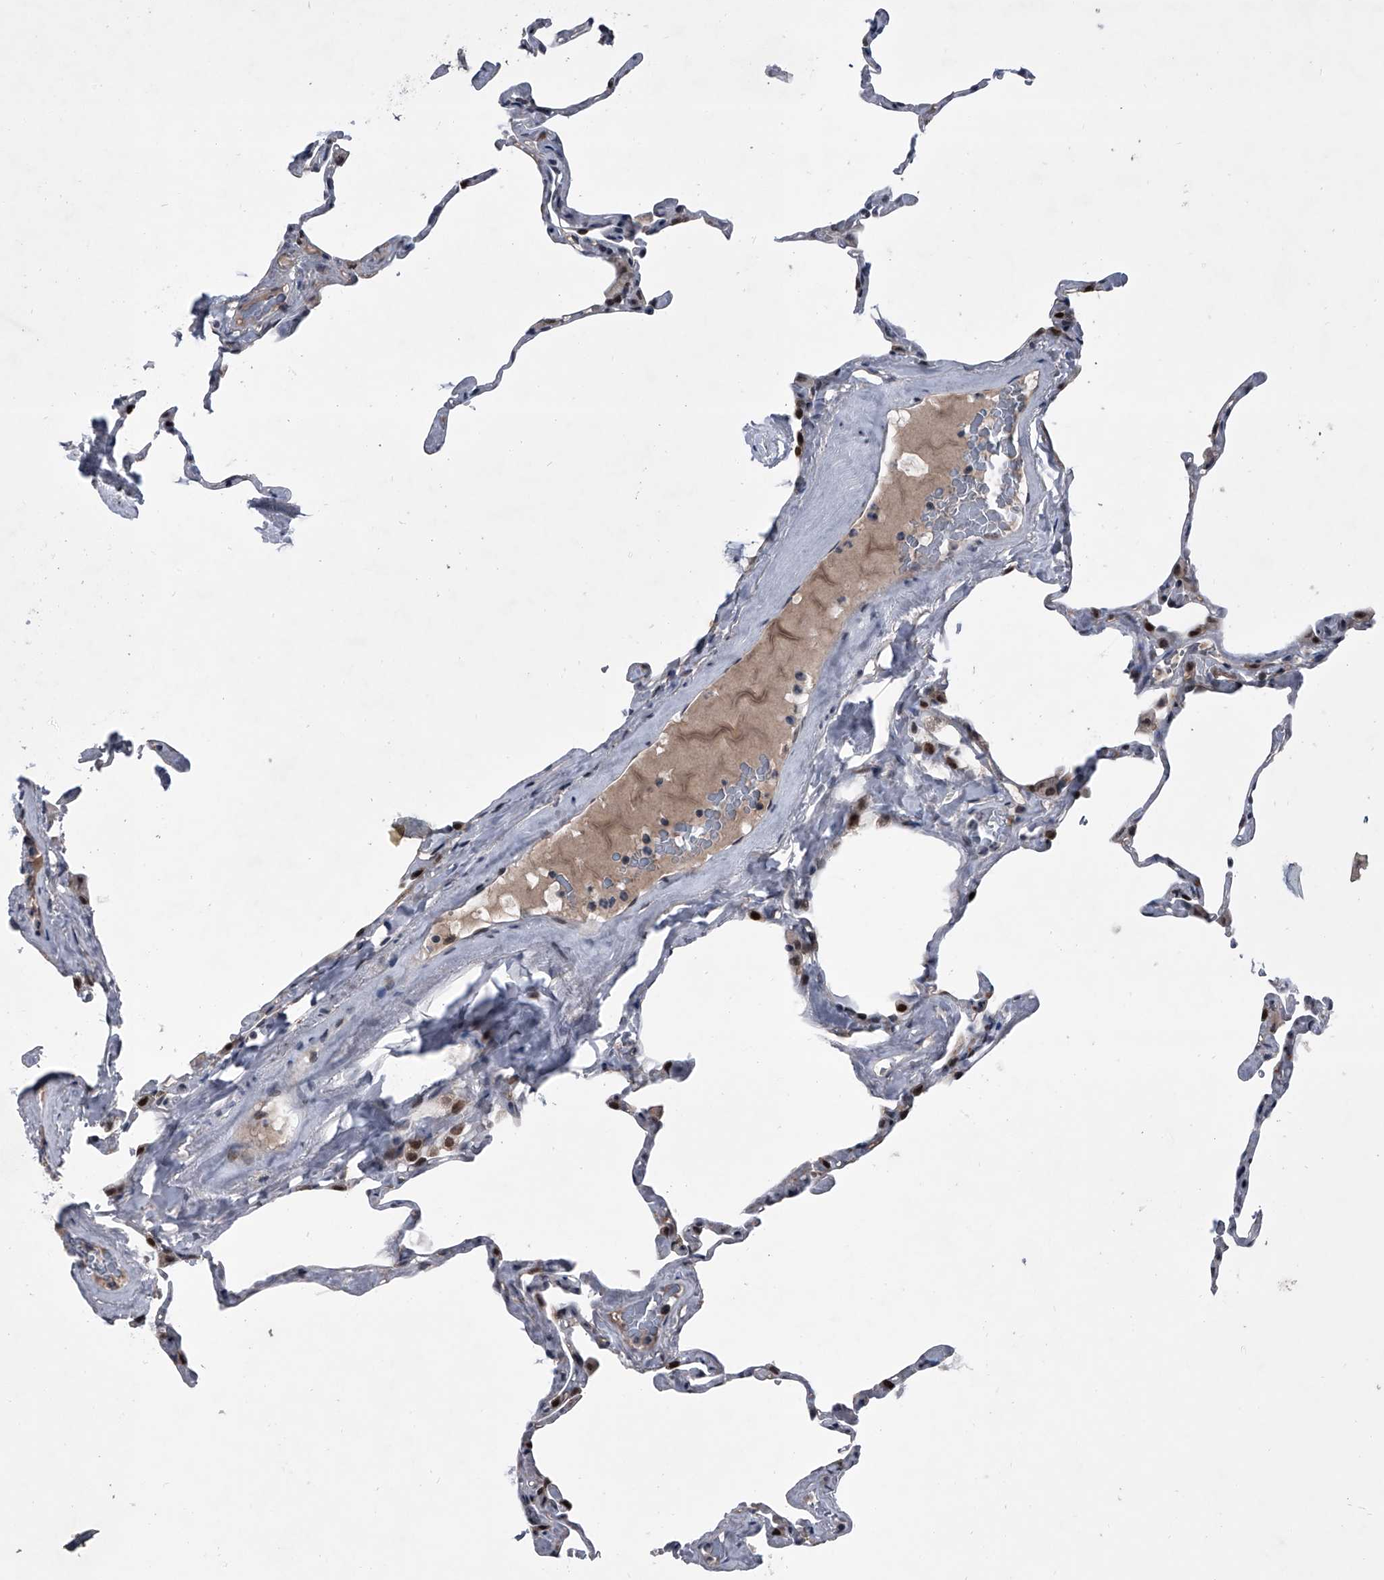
{"staining": {"intensity": "moderate", "quantity": "<25%", "location": "nuclear"}, "tissue": "lung", "cell_type": "Alveolar cells", "image_type": "normal", "snomed": [{"axis": "morphology", "description": "Normal tissue, NOS"}, {"axis": "topography", "description": "Lung"}], "caption": "The photomicrograph displays a brown stain indicating the presence of a protein in the nuclear of alveolar cells in lung.", "gene": "ELK4", "patient": {"sex": "male", "age": 65}}